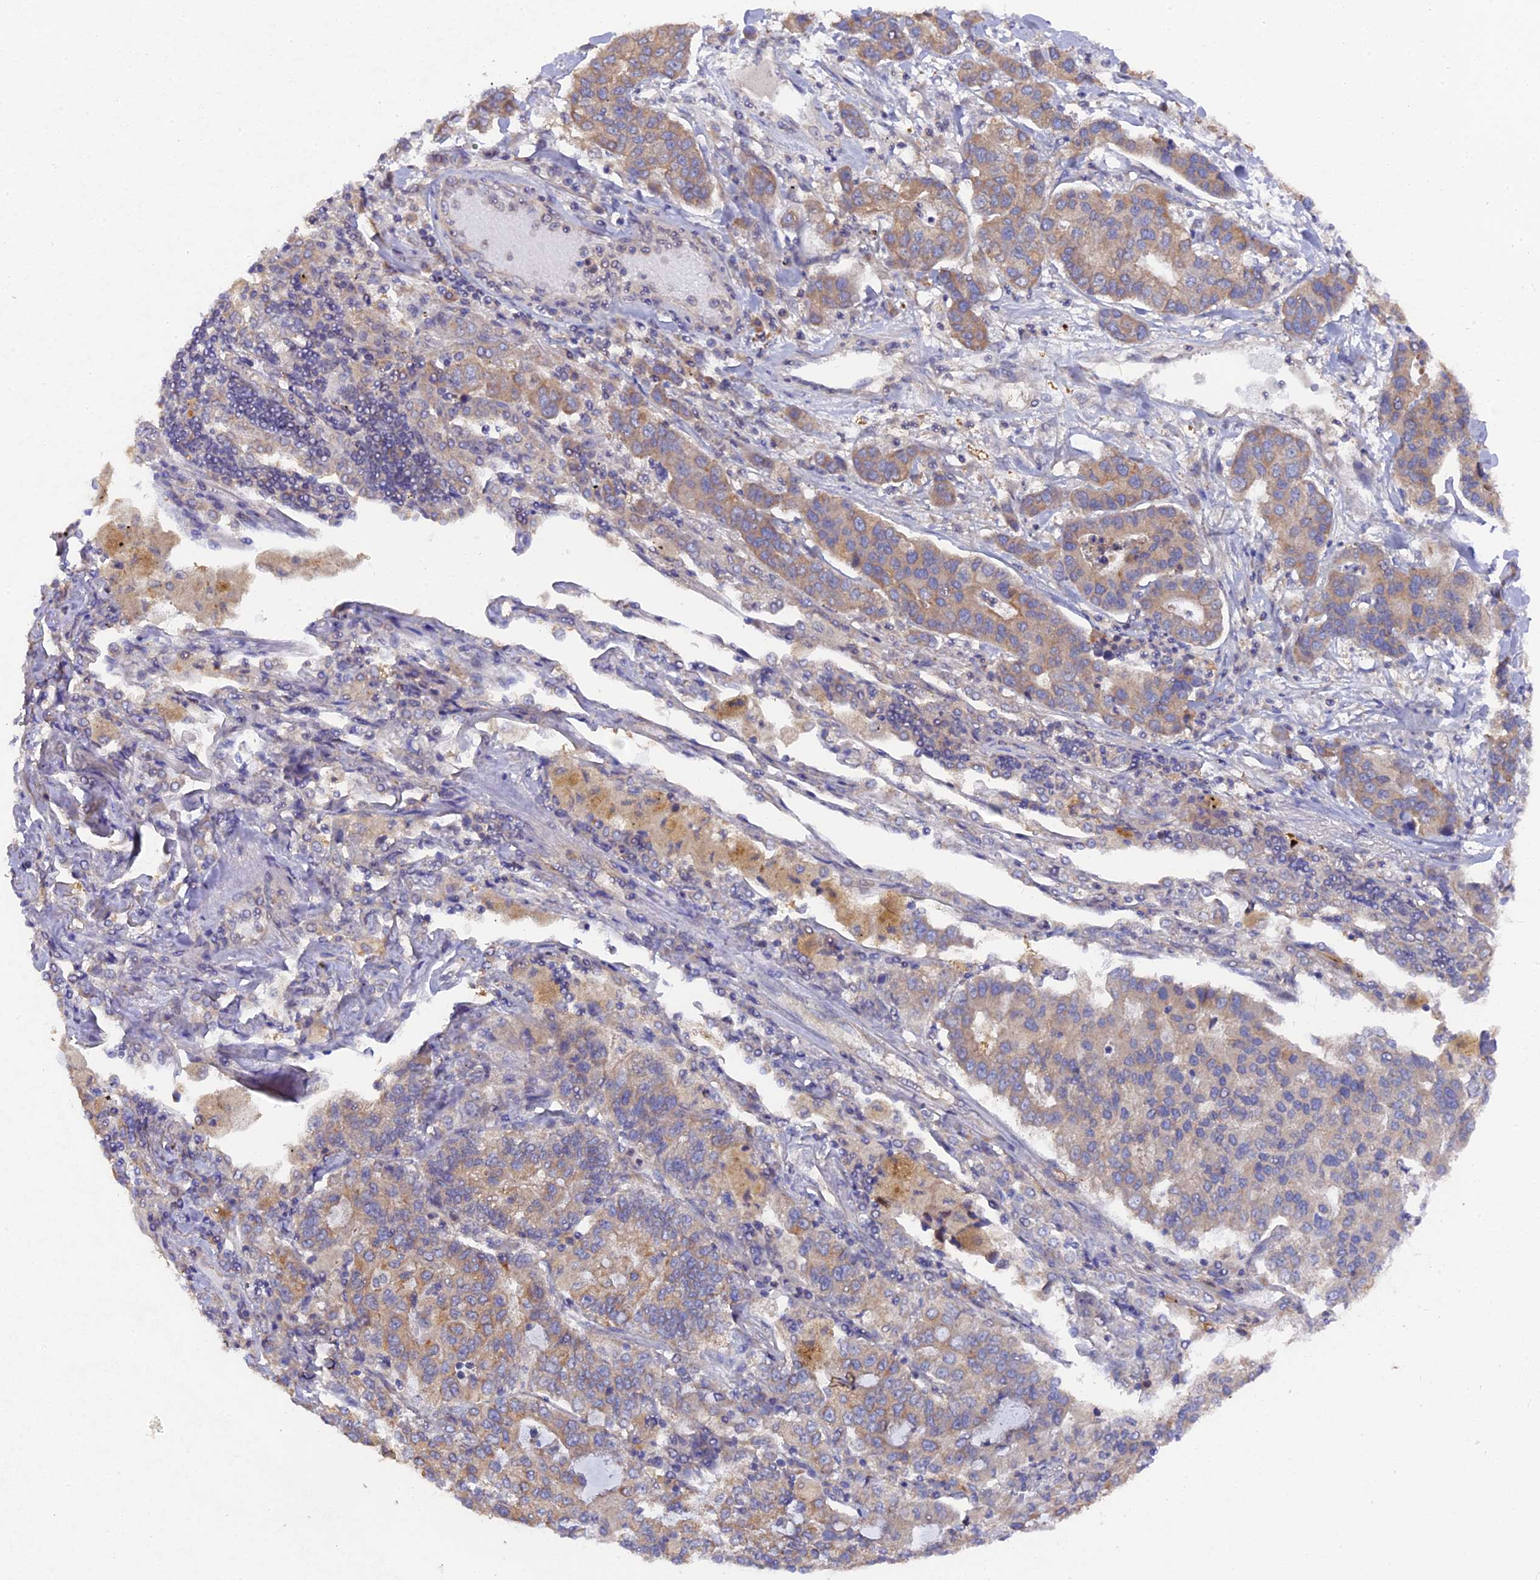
{"staining": {"intensity": "weak", "quantity": "25%-75%", "location": "cytoplasmic/membranous"}, "tissue": "lung cancer", "cell_type": "Tumor cells", "image_type": "cancer", "snomed": [{"axis": "morphology", "description": "Adenocarcinoma, NOS"}, {"axis": "topography", "description": "Lung"}], "caption": "Protein staining by immunohistochemistry (IHC) demonstrates weak cytoplasmic/membranous expression in approximately 25%-75% of tumor cells in lung cancer. (Brightfield microscopy of DAB IHC at high magnification).", "gene": "ZCCHC2", "patient": {"sex": "male", "age": 49}}